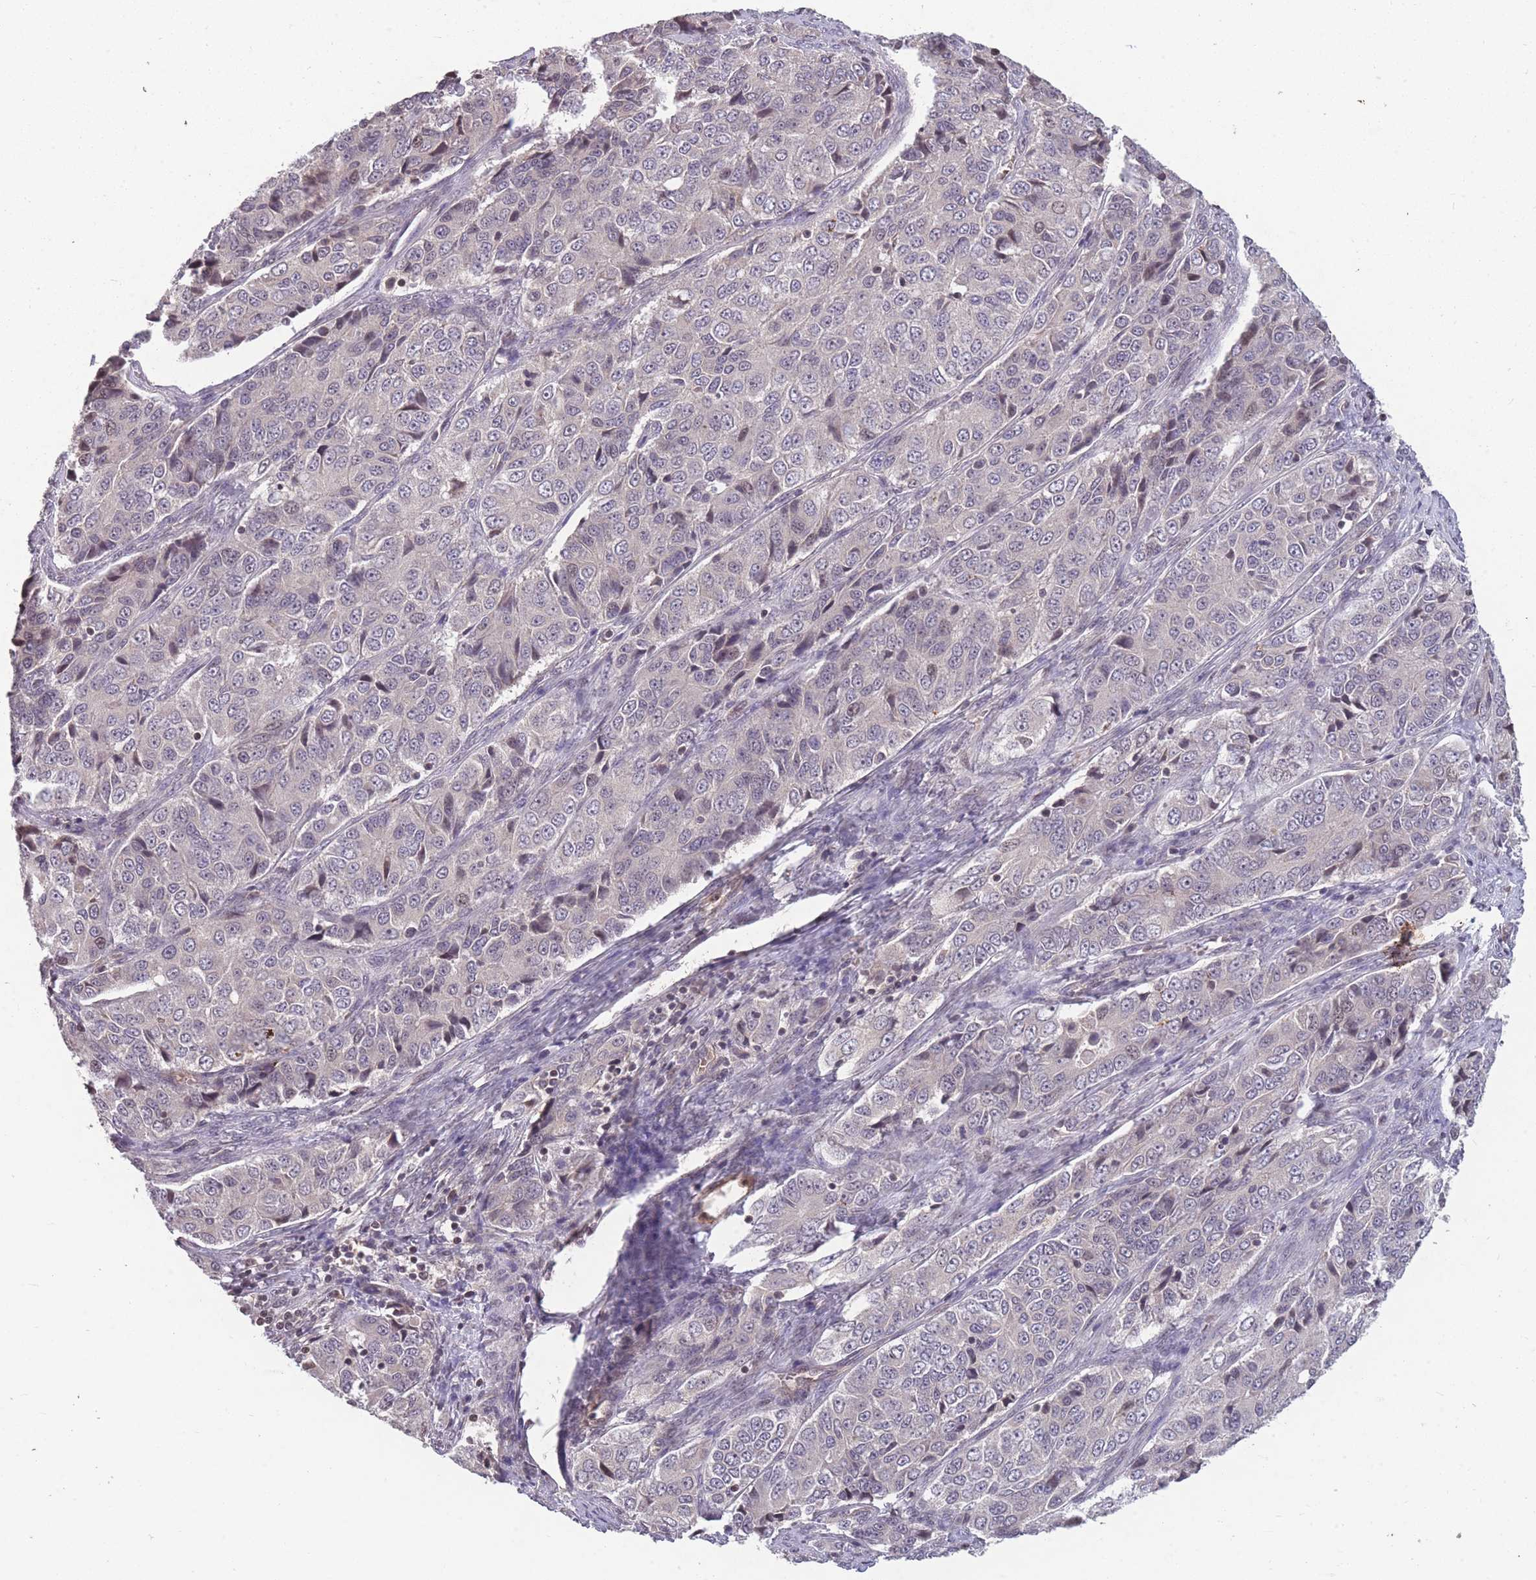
{"staining": {"intensity": "negative", "quantity": "none", "location": "none"}, "tissue": "ovarian cancer", "cell_type": "Tumor cells", "image_type": "cancer", "snomed": [{"axis": "morphology", "description": "Carcinoma, endometroid"}, {"axis": "topography", "description": "Ovary"}], "caption": "High magnification brightfield microscopy of ovarian cancer (endometroid carcinoma) stained with DAB (brown) and counterstained with hematoxylin (blue): tumor cells show no significant staining.", "gene": "GGT5", "patient": {"sex": "female", "age": 51}}